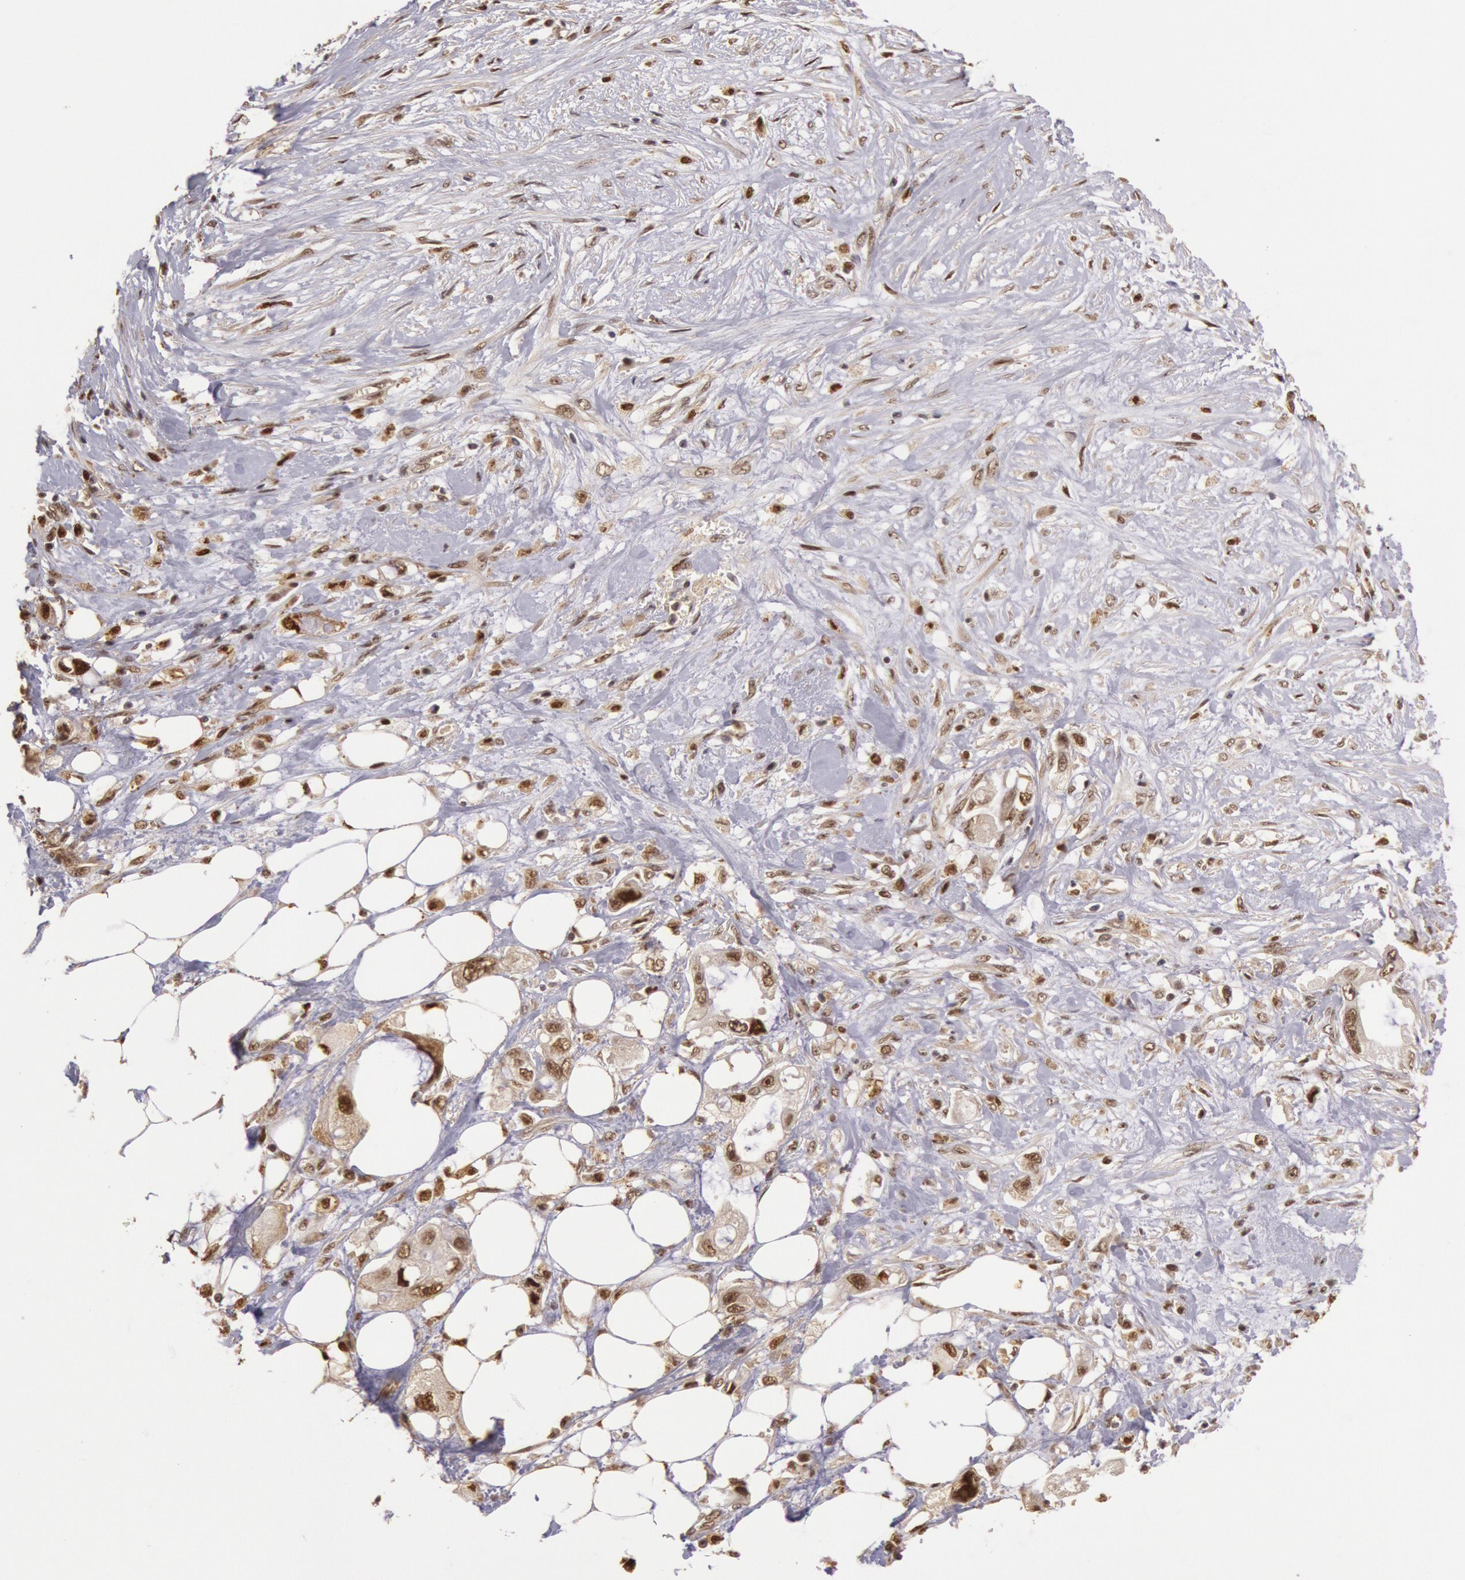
{"staining": {"intensity": "moderate", "quantity": "25%-75%", "location": "nuclear"}, "tissue": "pancreatic cancer", "cell_type": "Tumor cells", "image_type": "cancer", "snomed": [{"axis": "morphology", "description": "Adenocarcinoma, NOS"}, {"axis": "topography", "description": "Pancreas"}, {"axis": "topography", "description": "Stomach, upper"}], "caption": "Immunohistochemical staining of pancreatic adenocarcinoma demonstrates medium levels of moderate nuclear expression in about 25%-75% of tumor cells.", "gene": "LIG4", "patient": {"sex": "male", "age": 77}}